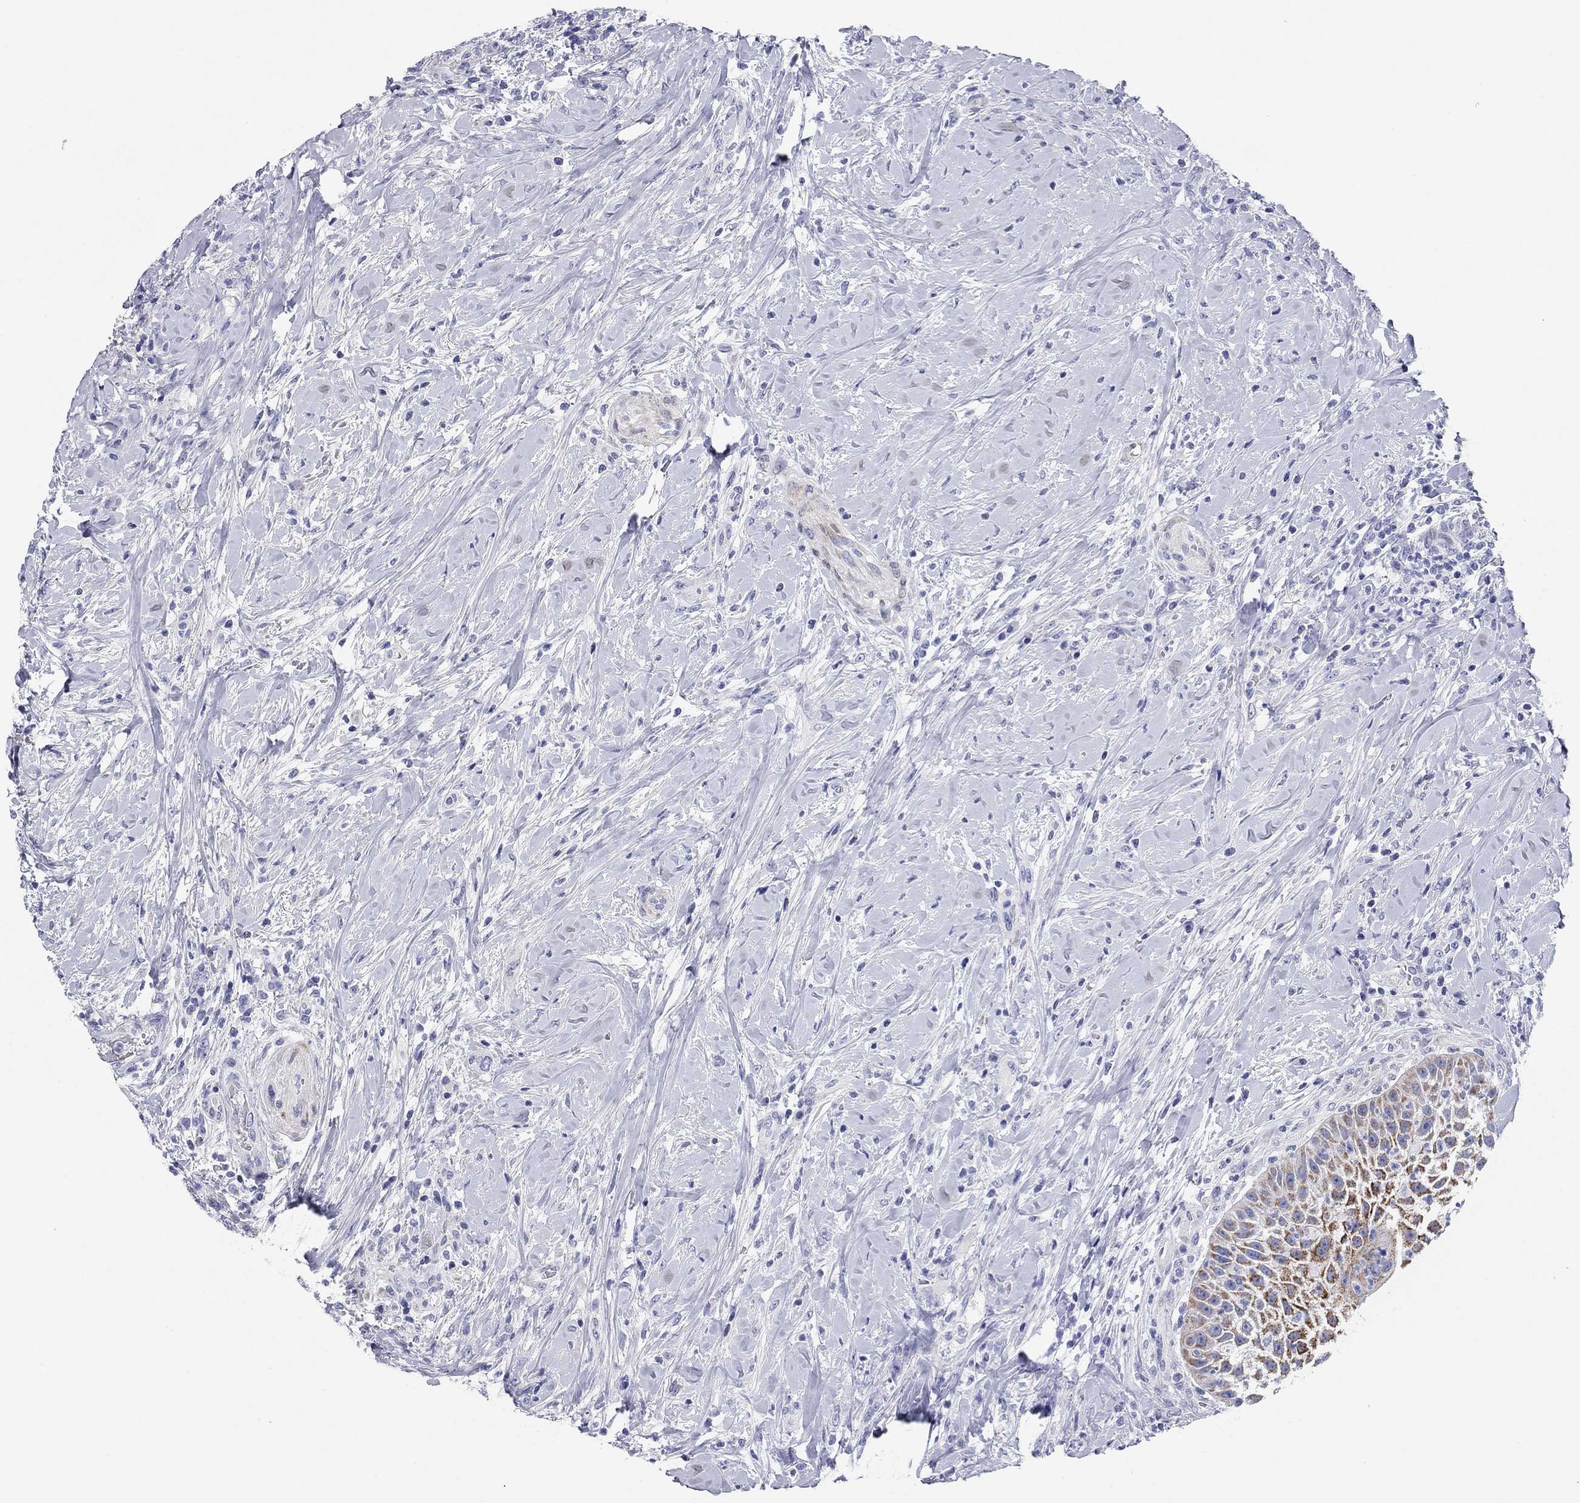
{"staining": {"intensity": "moderate", "quantity": "25%-75%", "location": "cytoplasmic/membranous"}, "tissue": "head and neck cancer", "cell_type": "Tumor cells", "image_type": "cancer", "snomed": [{"axis": "morphology", "description": "Squamous cell carcinoma, NOS"}, {"axis": "topography", "description": "Head-Neck"}], "caption": "Squamous cell carcinoma (head and neck) stained with a protein marker shows moderate staining in tumor cells.", "gene": "CHI3L2", "patient": {"sex": "male", "age": 69}}